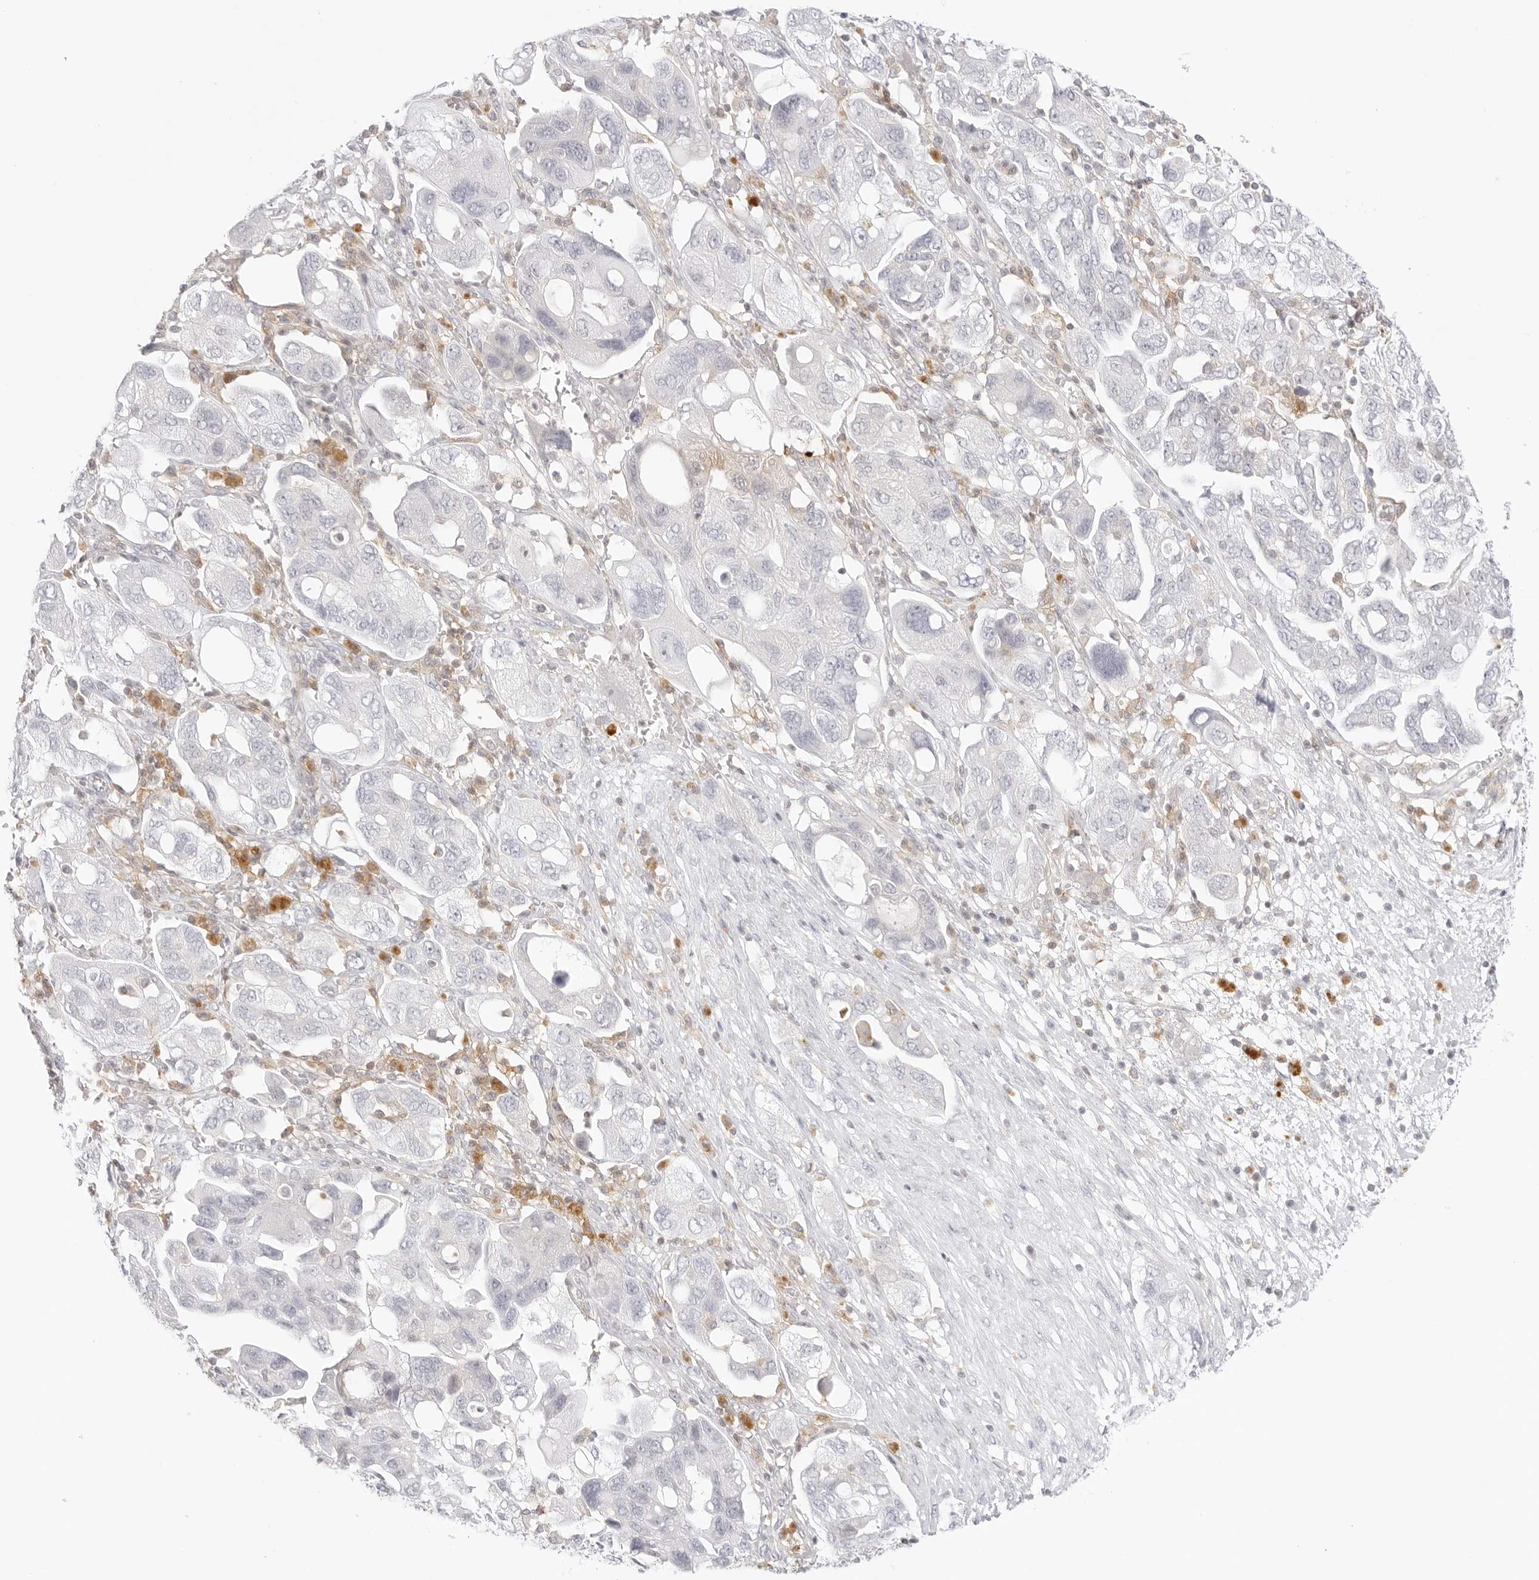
{"staining": {"intensity": "negative", "quantity": "none", "location": "none"}, "tissue": "ovarian cancer", "cell_type": "Tumor cells", "image_type": "cancer", "snomed": [{"axis": "morphology", "description": "Carcinoma, NOS"}, {"axis": "morphology", "description": "Cystadenocarcinoma, serous, NOS"}, {"axis": "topography", "description": "Ovary"}], "caption": "Tumor cells show no significant positivity in serous cystadenocarcinoma (ovarian).", "gene": "TNFRSF14", "patient": {"sex": "female", "age": 69}}